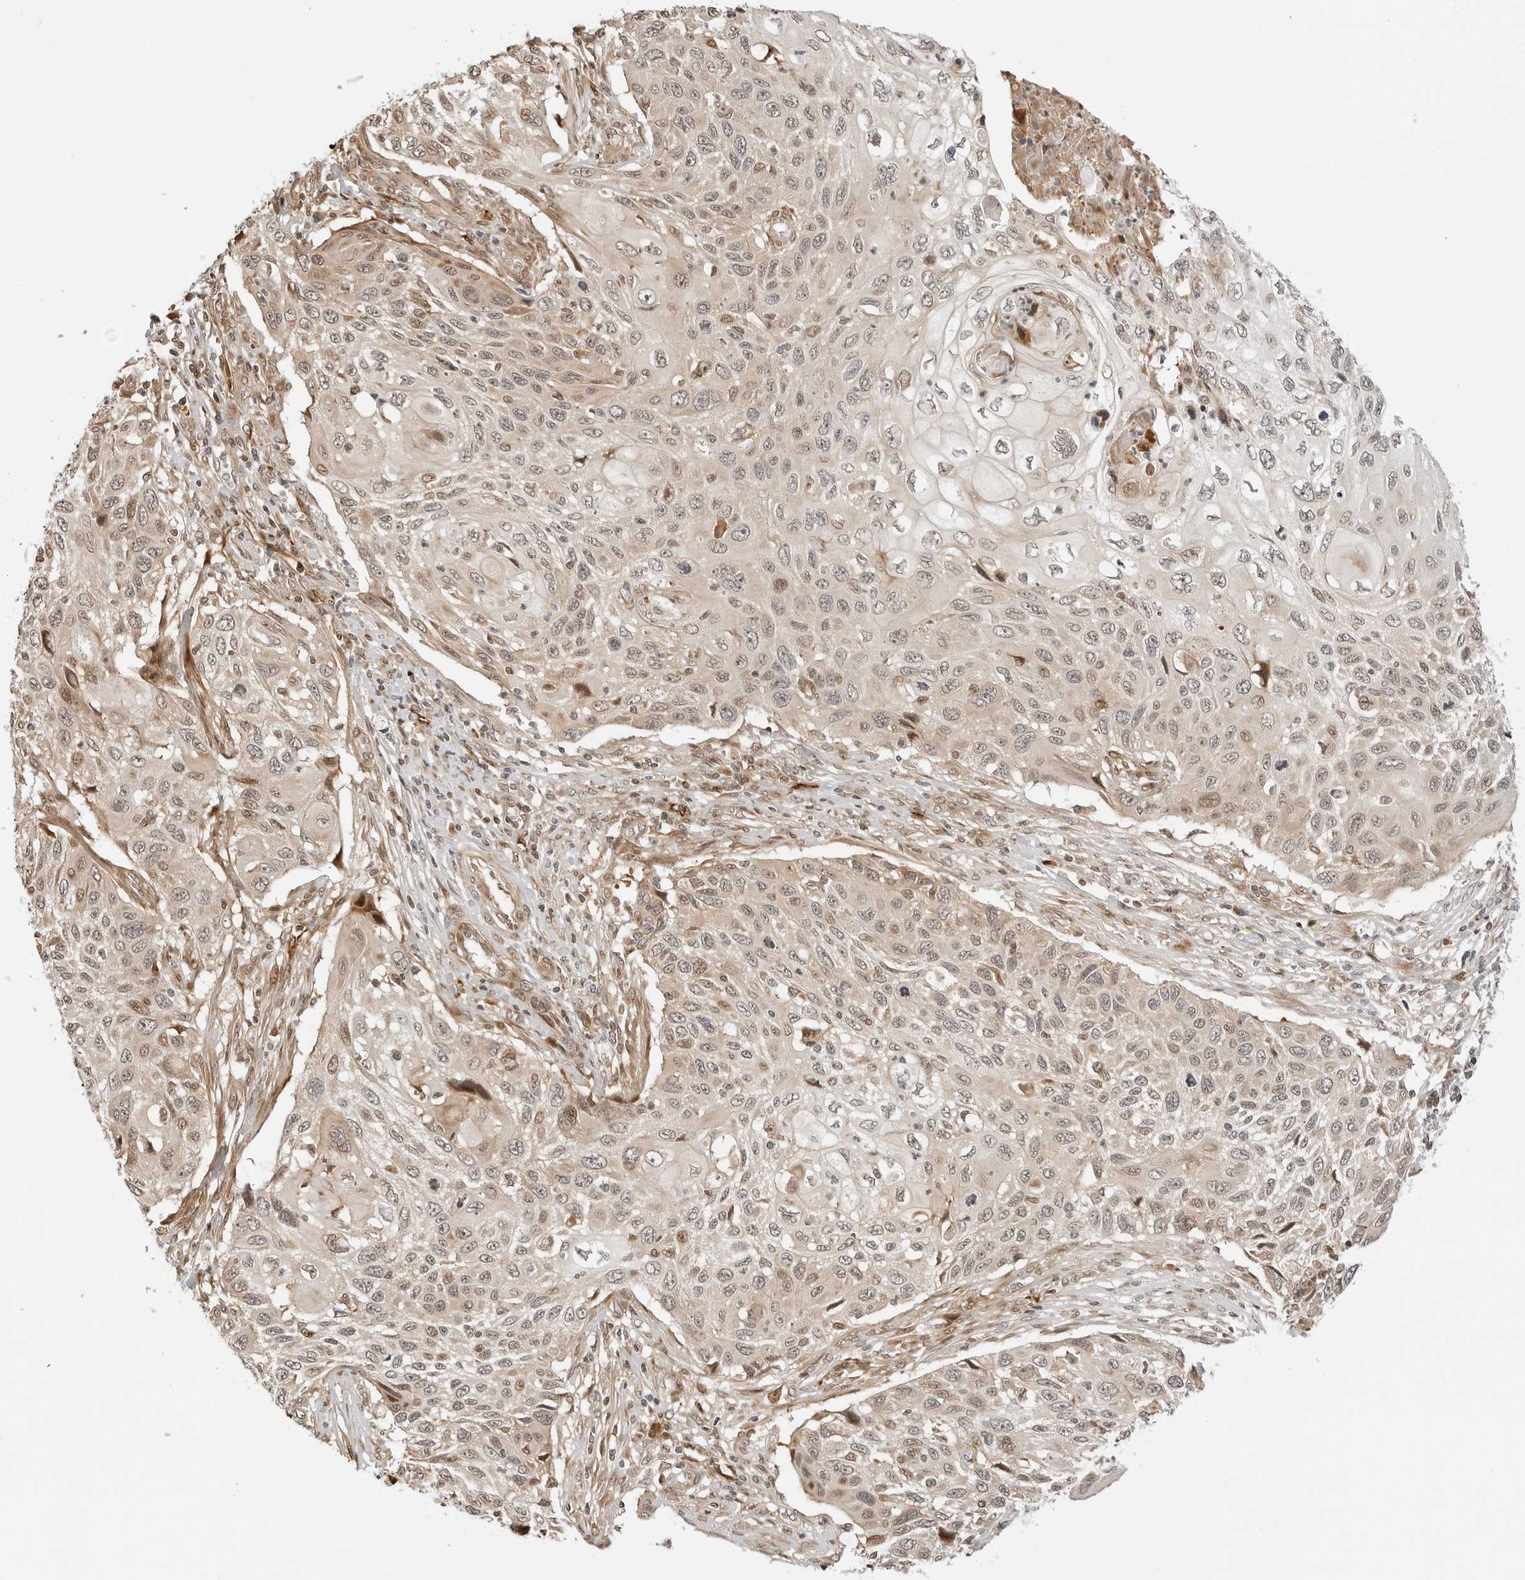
{"staining": {"intensity": "weak", "quantity": "25%-75%", "location": "nuclear"}, "tissue": "cervical cancer", "cell_type": "Tumor cells", "image_type": "cancer", "snomed": [{"axis": "morphology", "description": "Squamous cell carcinoma, NOS"}, {"axis": "topography", "description": "Cervix"}], "caption": "Squamous cell carcinoma (cervical) stained with DAB (3,3'-diaminobenzidine) immunohistochemistry demonstrates low levels of weak nuclear staining in approximately 25%-75% of tumor cells. (DAB = brown stain, brightfield microscopy at high magnification).", "gene": "GEM", "patient": {"sex": "female", "age": 70}}